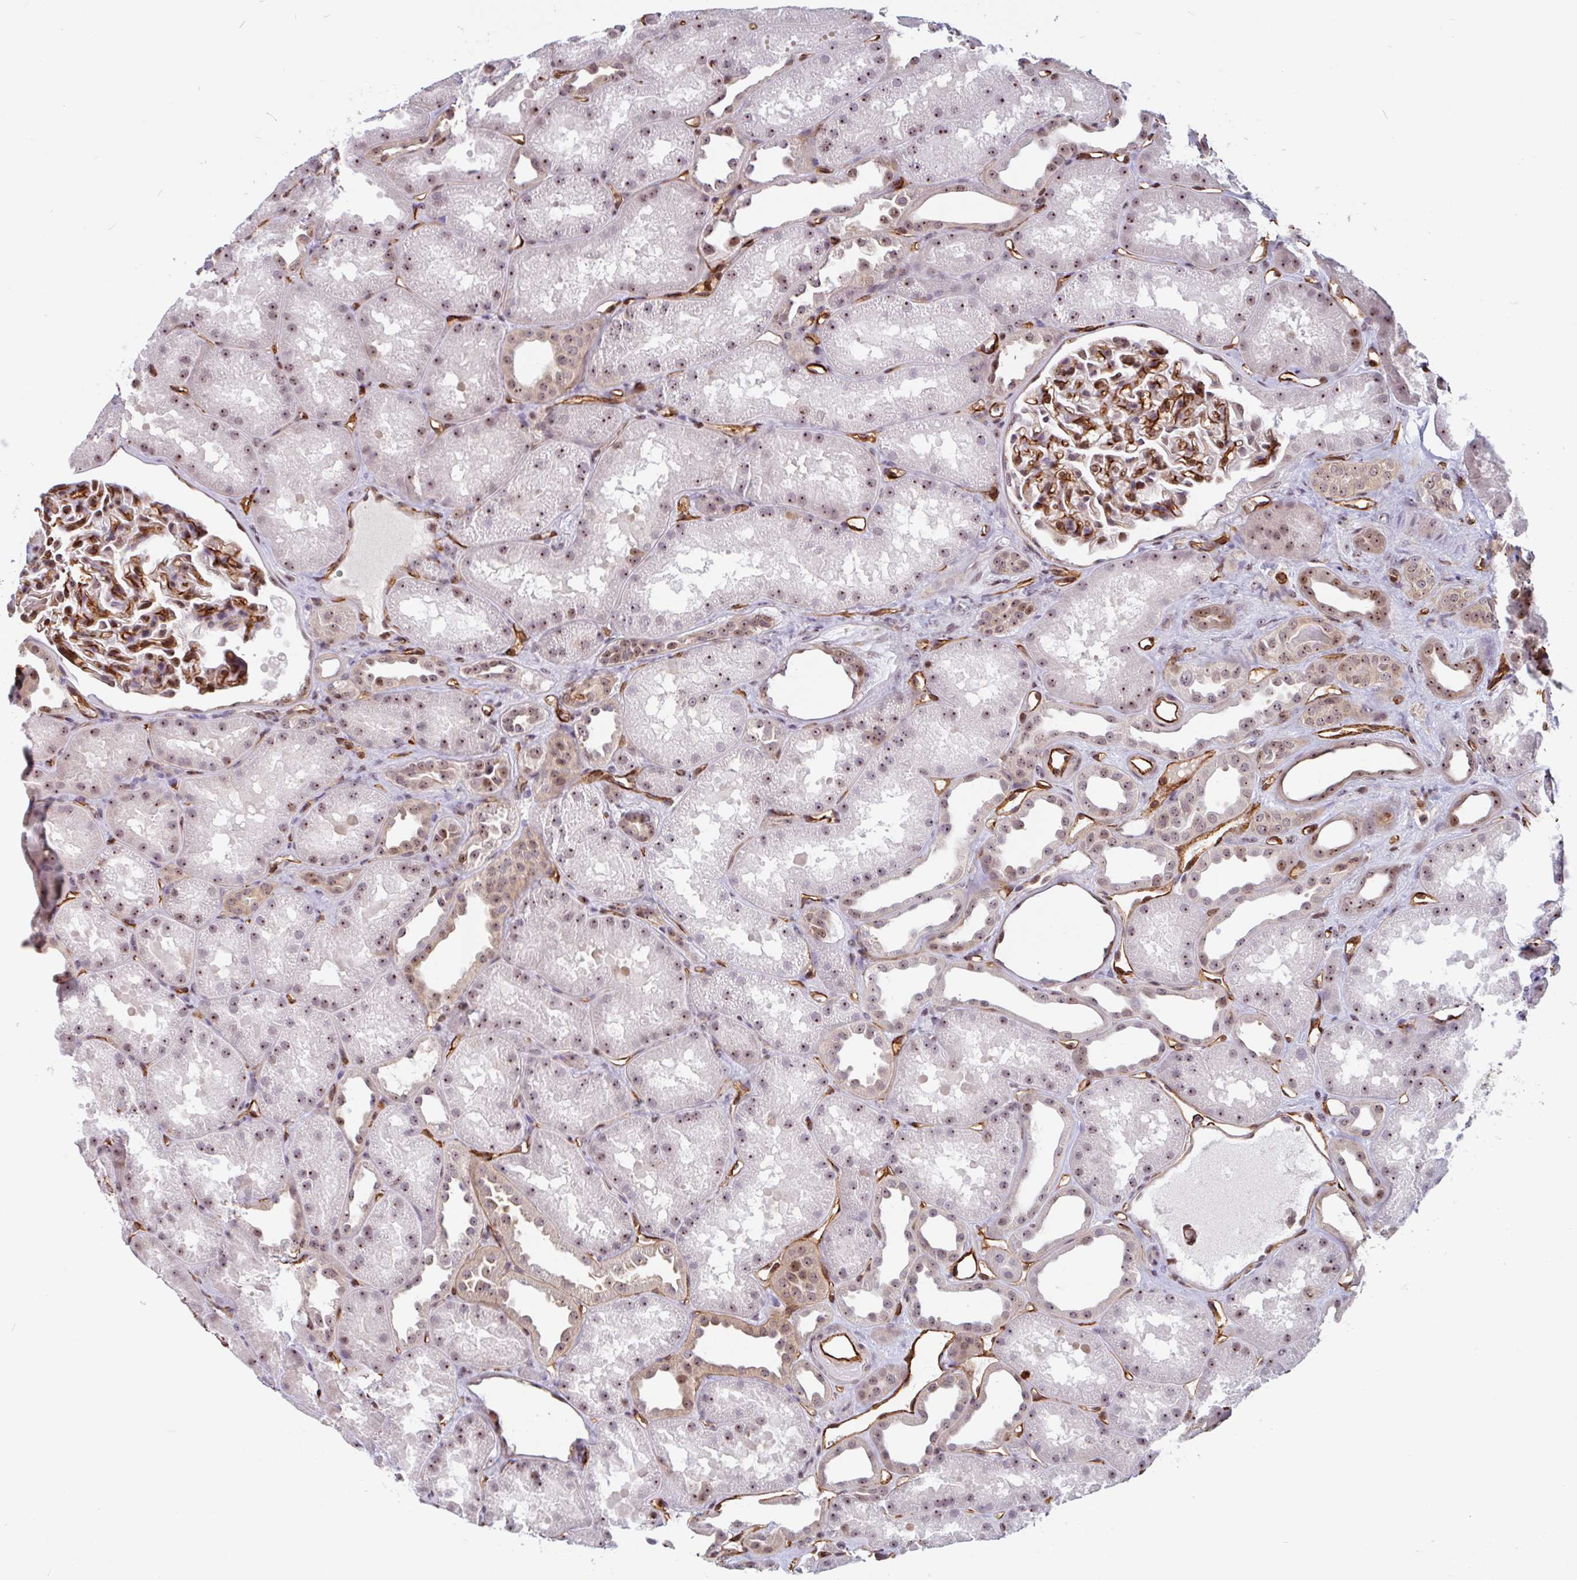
{"staining": {"intensity": "moderate", "quantity": "<25%", "location": "nuclear"}, "tissue": "kidney", "cell_type": "Cells in glomeruli", "image_type": "normal", "snomed": [{"axis": "morphology", "description": "Normal tissue, NOS"}, {"axis": "topography", "description": "Kidney"}], "caption": "Moderate nuclear staining is identified in approximately <25% of cells in glomeruli in benign kidney.", "gene": "ZNF689", "patient": {"sex": "male", "age": 61}}